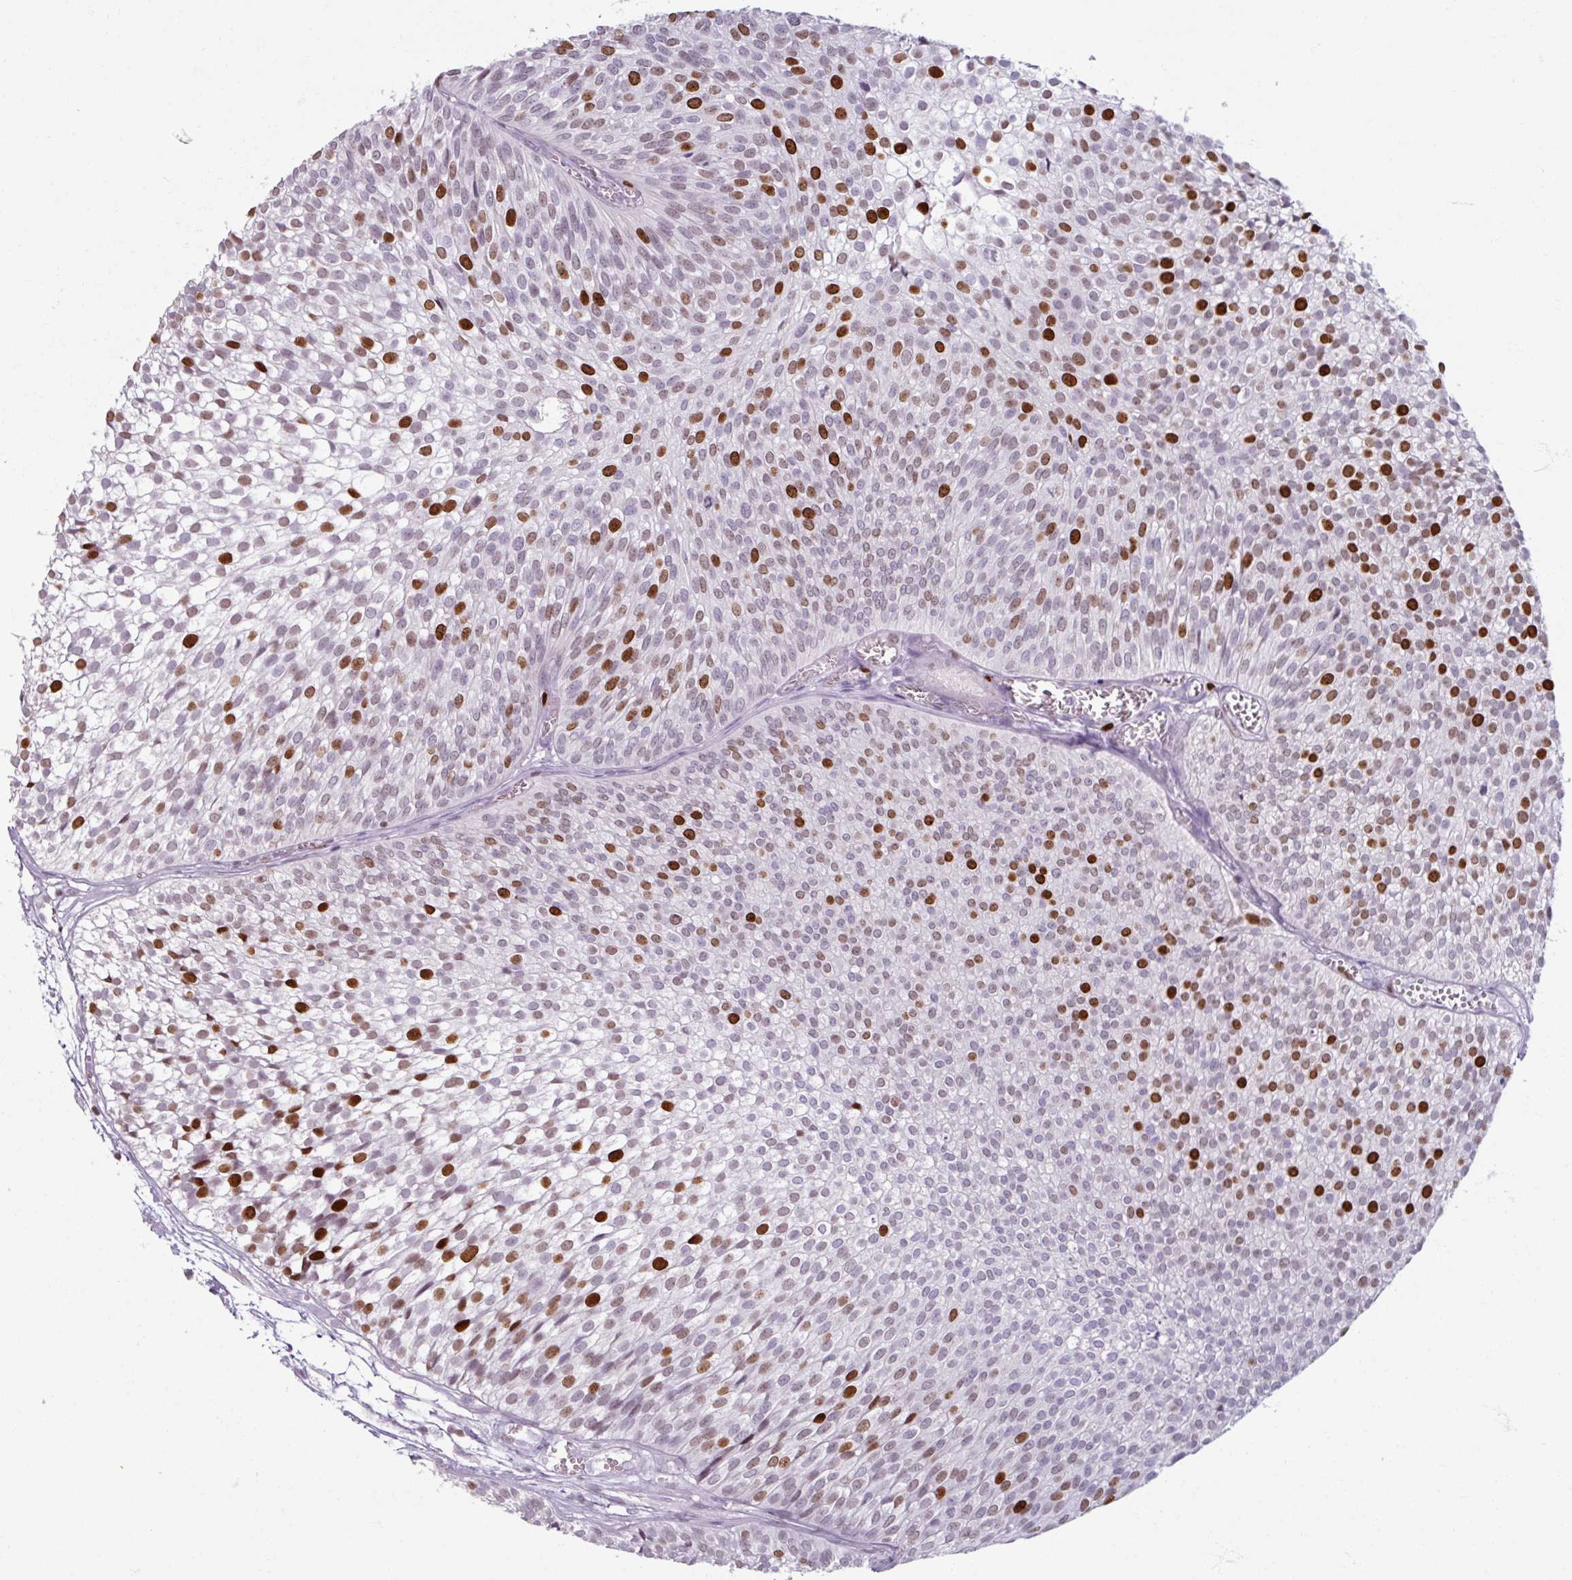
{"staining": {"intensity": "strong", "quantity": "25%-75%", "location": "nuclear"}, "tissue": "urothelial cancer", "cell_type": "Tumor cells", "image_type": "cancer", "snomed": [{"axis": "morphology", "description": "Urothelial carcinoma, Low grade"}, {"axis": "topography", "description": "Urinary bladder"}], "caption": "This is an image of immunohistochemistry (IHC) staining of urothelial cancer, which shows strong positivity in the nuclear of tumor cells.", "gene": "ATAD2", "patient": {"sex": "male", "age": 91}}